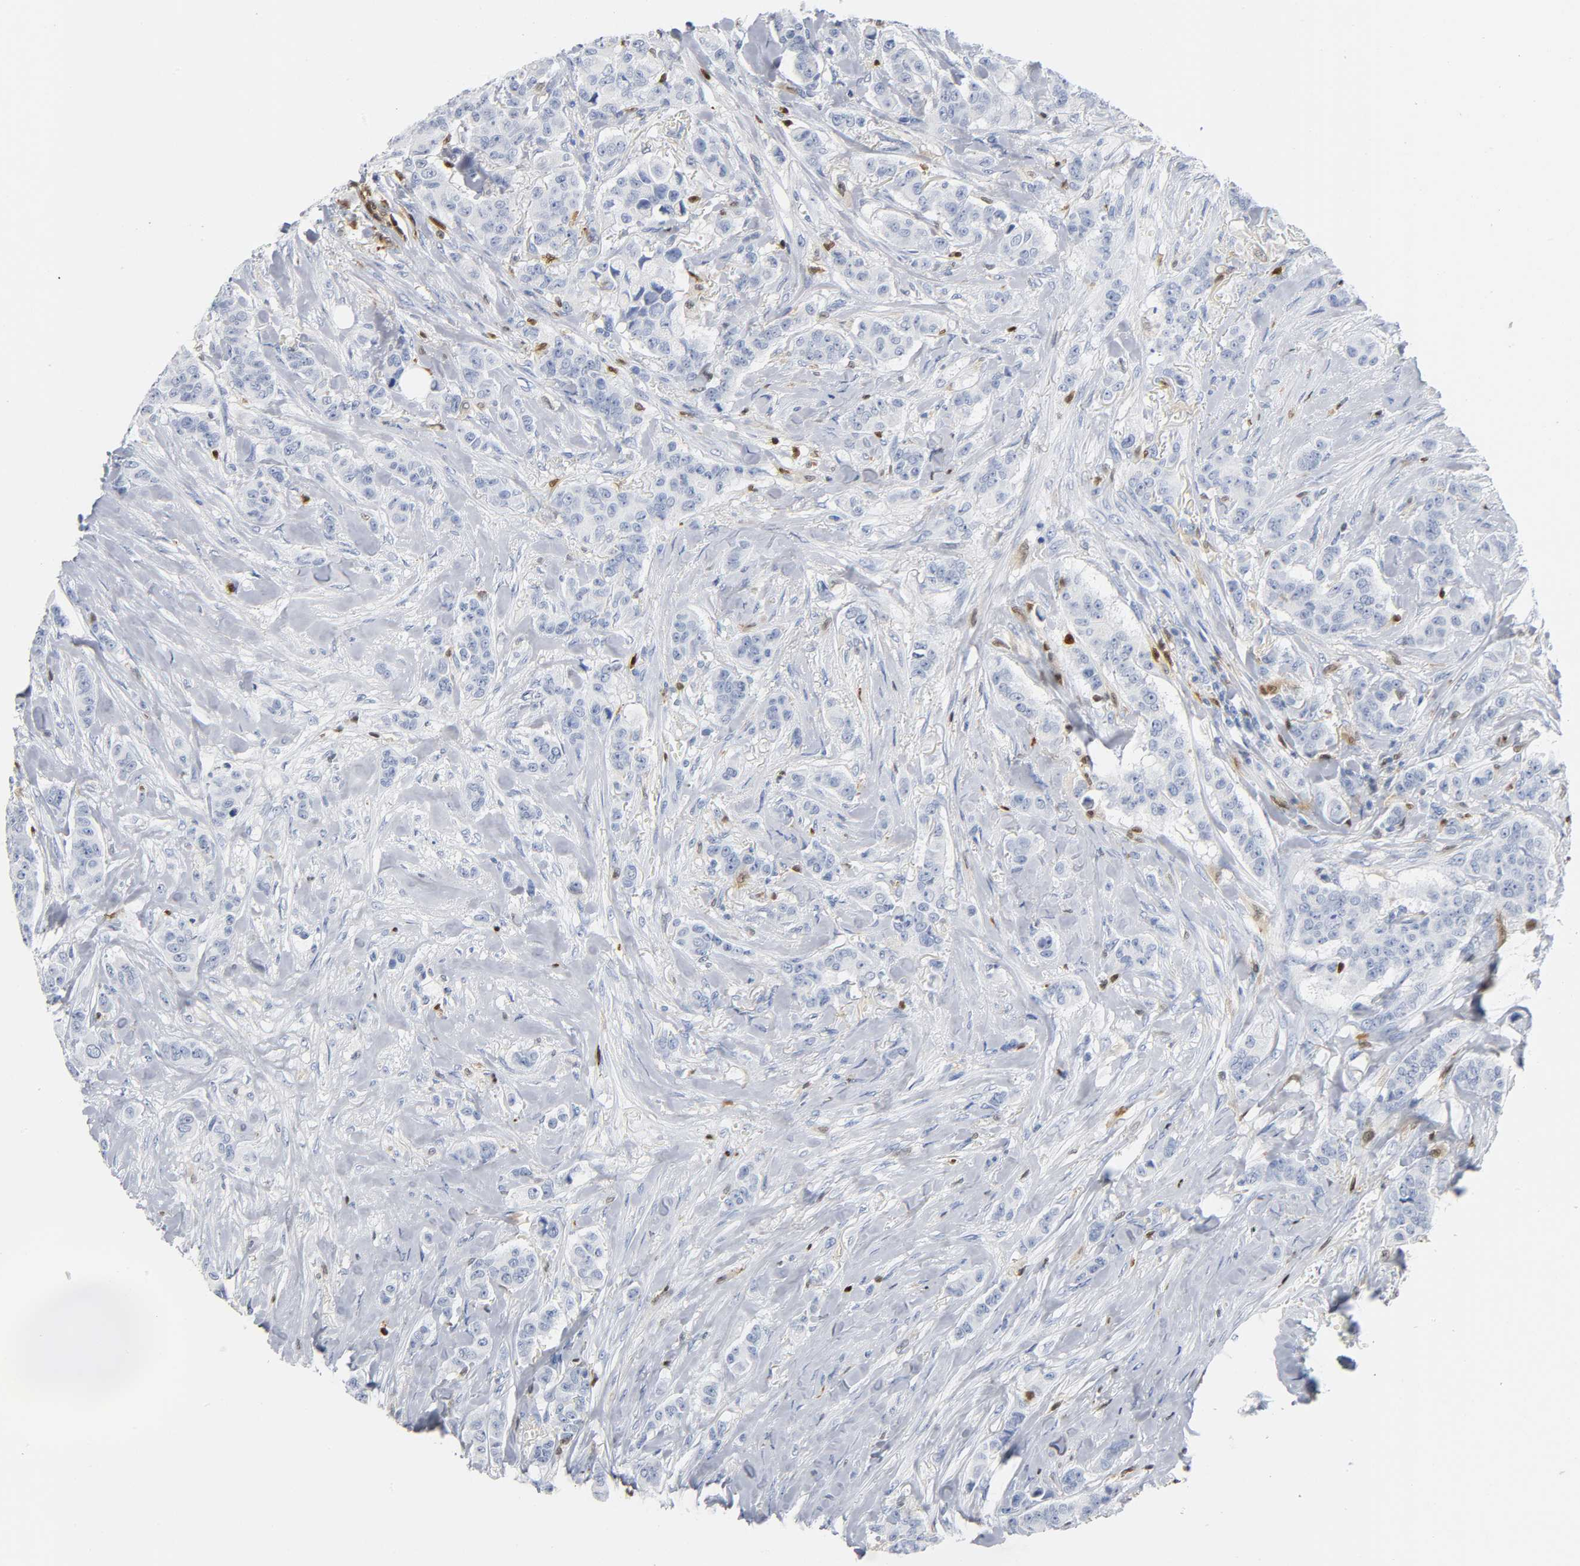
{"staining": {"intensity": "negative", "quantity": "none", "location": "none"}, "tissue": "breast cancer", "cell_type": "Tumor cells", "image_type": "cancer", "snomed": [{"axis": "morphology", "description": "Duct carcinoma"}, {"axis": "topography", "description": "Breast"}], "caption": "Photomicrograph shows no significant protein expression in tumor cells of invasive ductal carcinoma (breast). (DAB (3,3'-diaminobenzidine) immunohistochemistry (IHC) visualized using brightfield microscopy, high magnification).", "gene": "DOK2", "patient": {"sex": "female", "age": 40}}